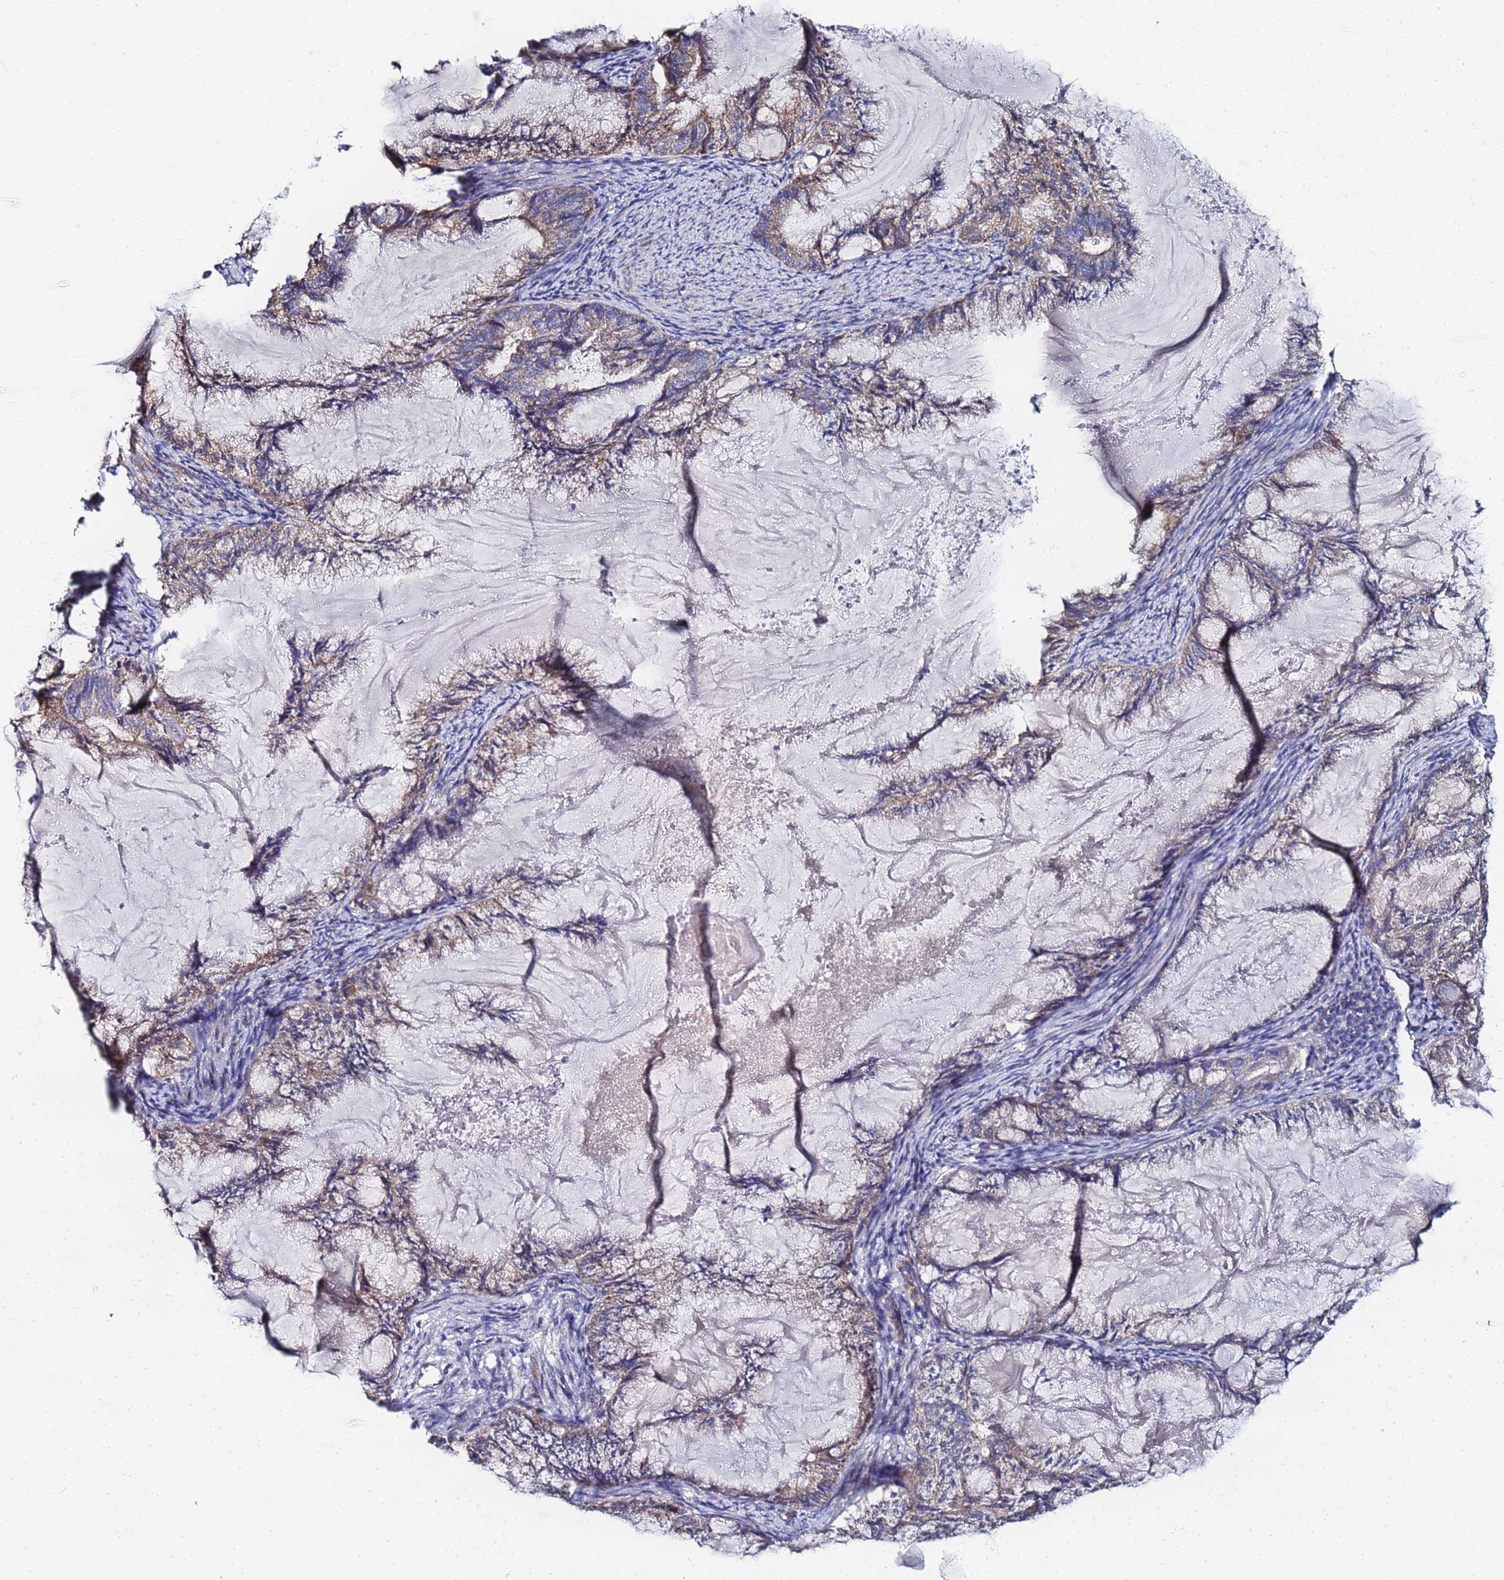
{"staining": {"intensity": "weak", "quantity": "25%-75%", "location": "cytoplasmic/membranous"}, "tissue": "endometrial cancer", "cell_type": "Tumor cells", "image_type": "cancer", "snomed": [{"axis": "morphology", "description": "Adenocarcinoma, NOS"}, {"axis": "topography", "description": "Endometrium"}], "caption": "Endometrial cancer stained with a brown dye shows weak cytoplasmic/membranous positive staining in approximately 25%-75% of tumor cells.", "gene": "FAHD2A", "patient": {"sex": "female", "age": 86}}